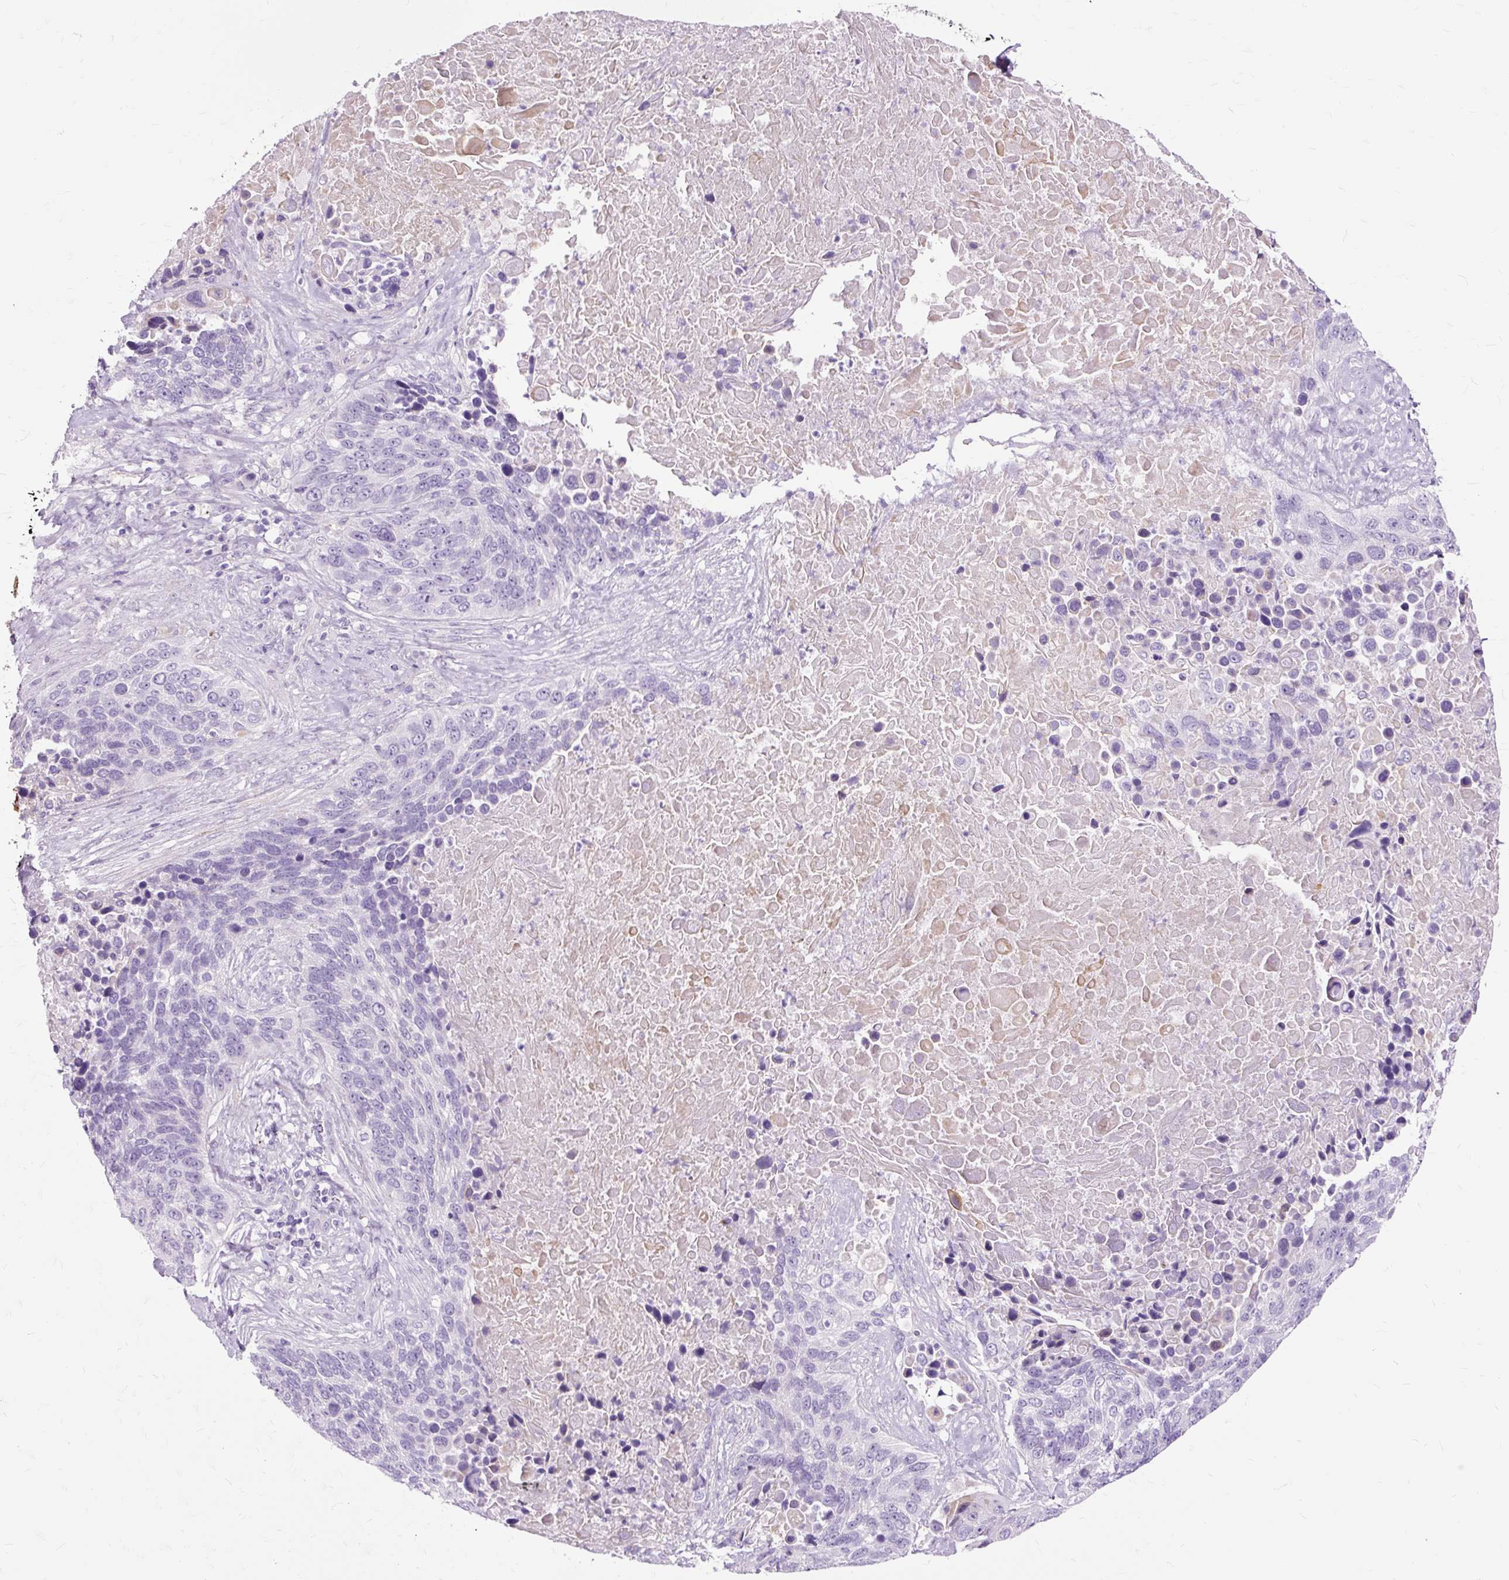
{"staining": {"intensity": "negative", "quantity": "none", "location": "none"}, "tissue": "lung cancer", "cell_type": "Tumor cells", "image_type": "cancer", "snomed": [{"axis": "morphology", "description": "Squamous cell carcinoma, NOS"}, {"axis": "topography", "description": "Lung"}], "caption": "This is an IHC photomicrograph of human squamous cell carcinoma (lung). There is no expression in tumor cells.", "gene": "DCTN4", "patient": {"sex": "male", "age": 66}}